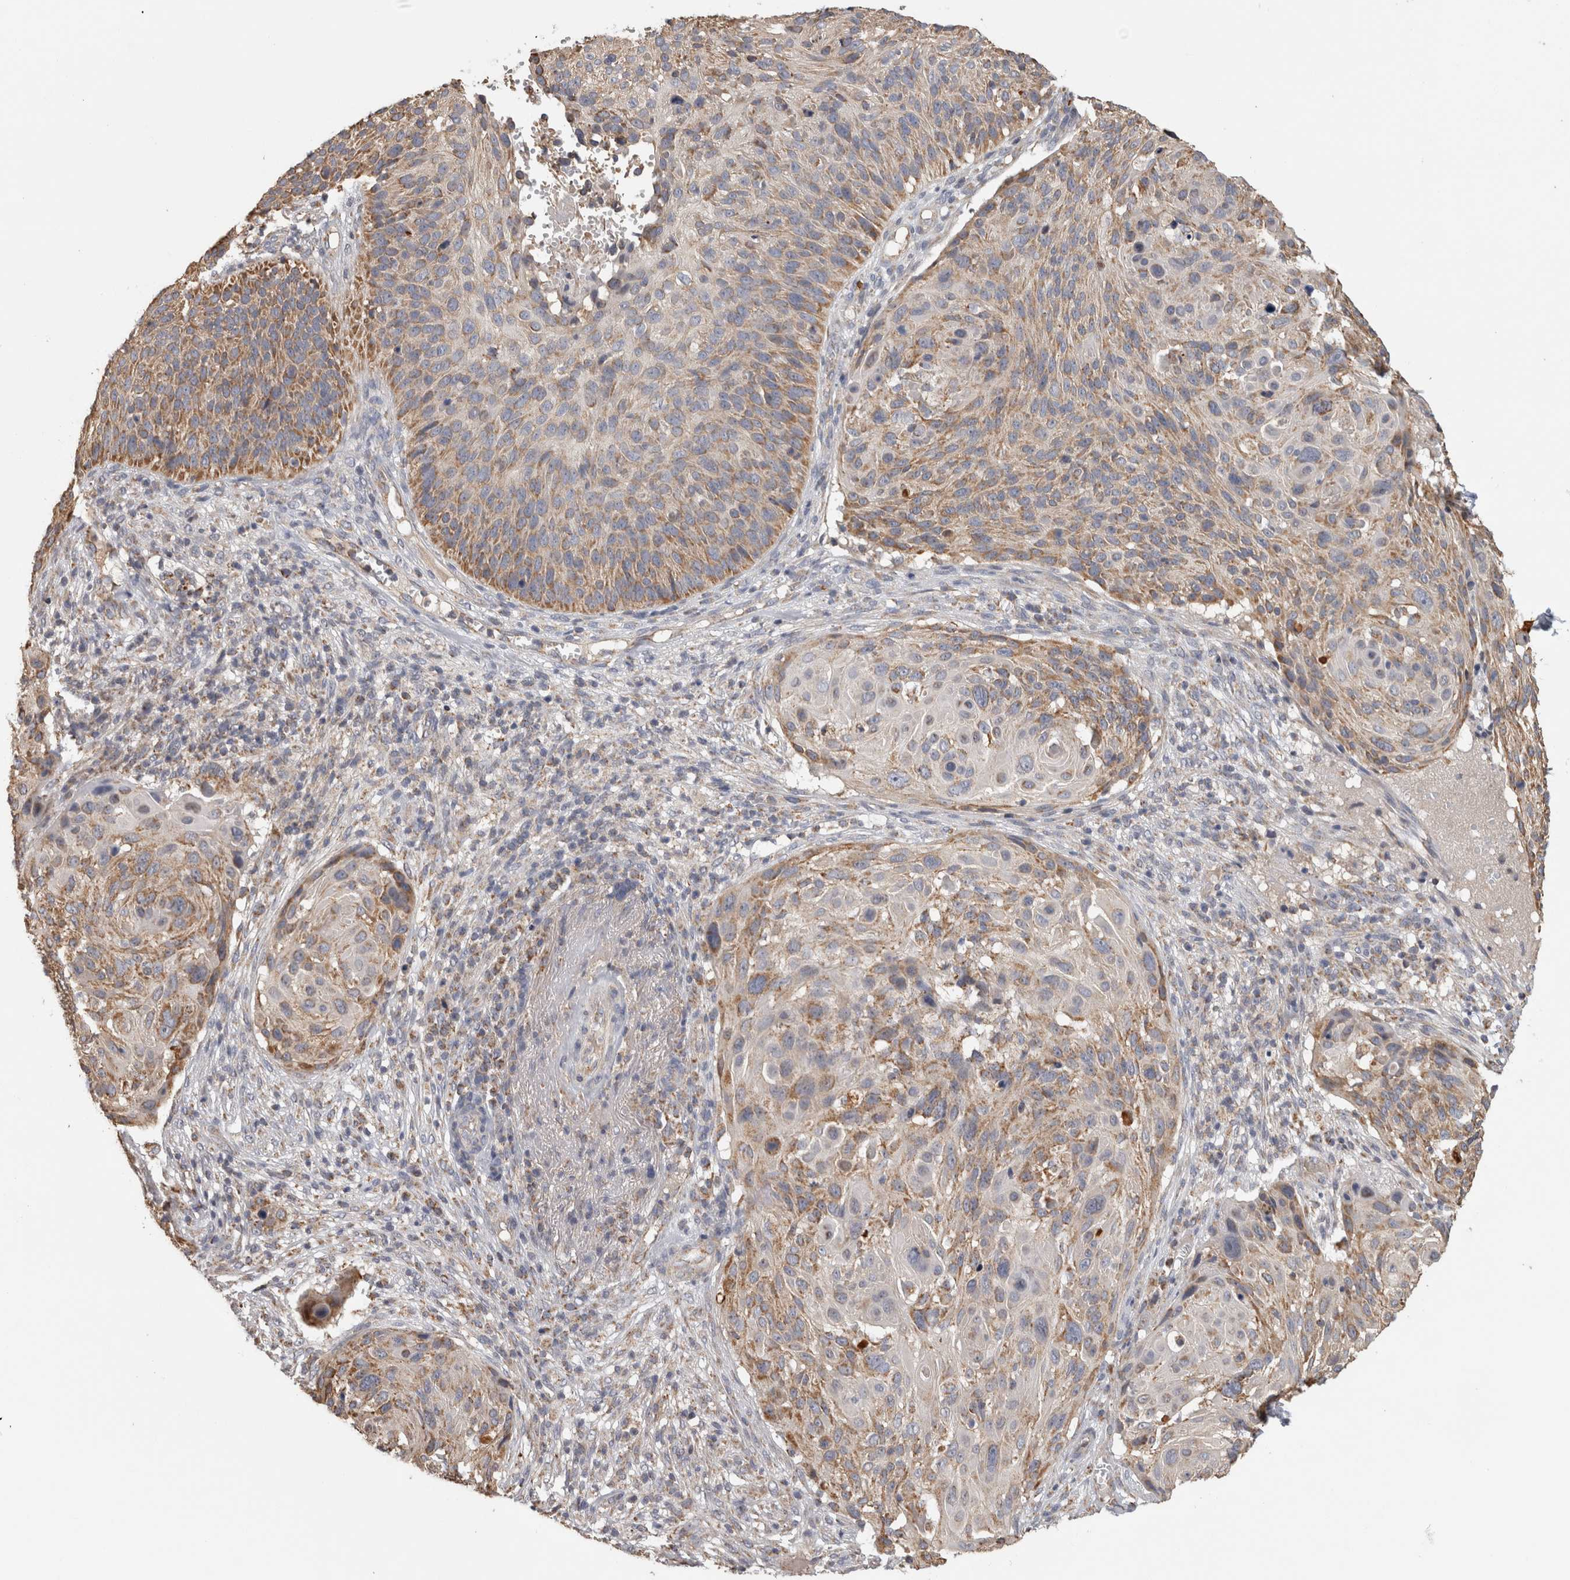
{"staining": {"intensity": "moderate", "quantity": "25%-75%", "location": "cytoplasmic/membranous"}, "tissue": "cervical cancer", "cell_type": "Tumor cells", "image_type": "cancer", "snomed": [{"axis": "morphology", "description": "Squamous cell carcinoma, NOS"}, {"axis": "topography", "description": "Cervix"}], "caption": "Protein staining of squamous cell carcinoma (cervical) tissue reveals moderate cytoplasmic/membranous expression in about 25%-75% of tumor cells.", "gene": "ST8SIA1", "patient": {"sex": "female", "age": 74}}